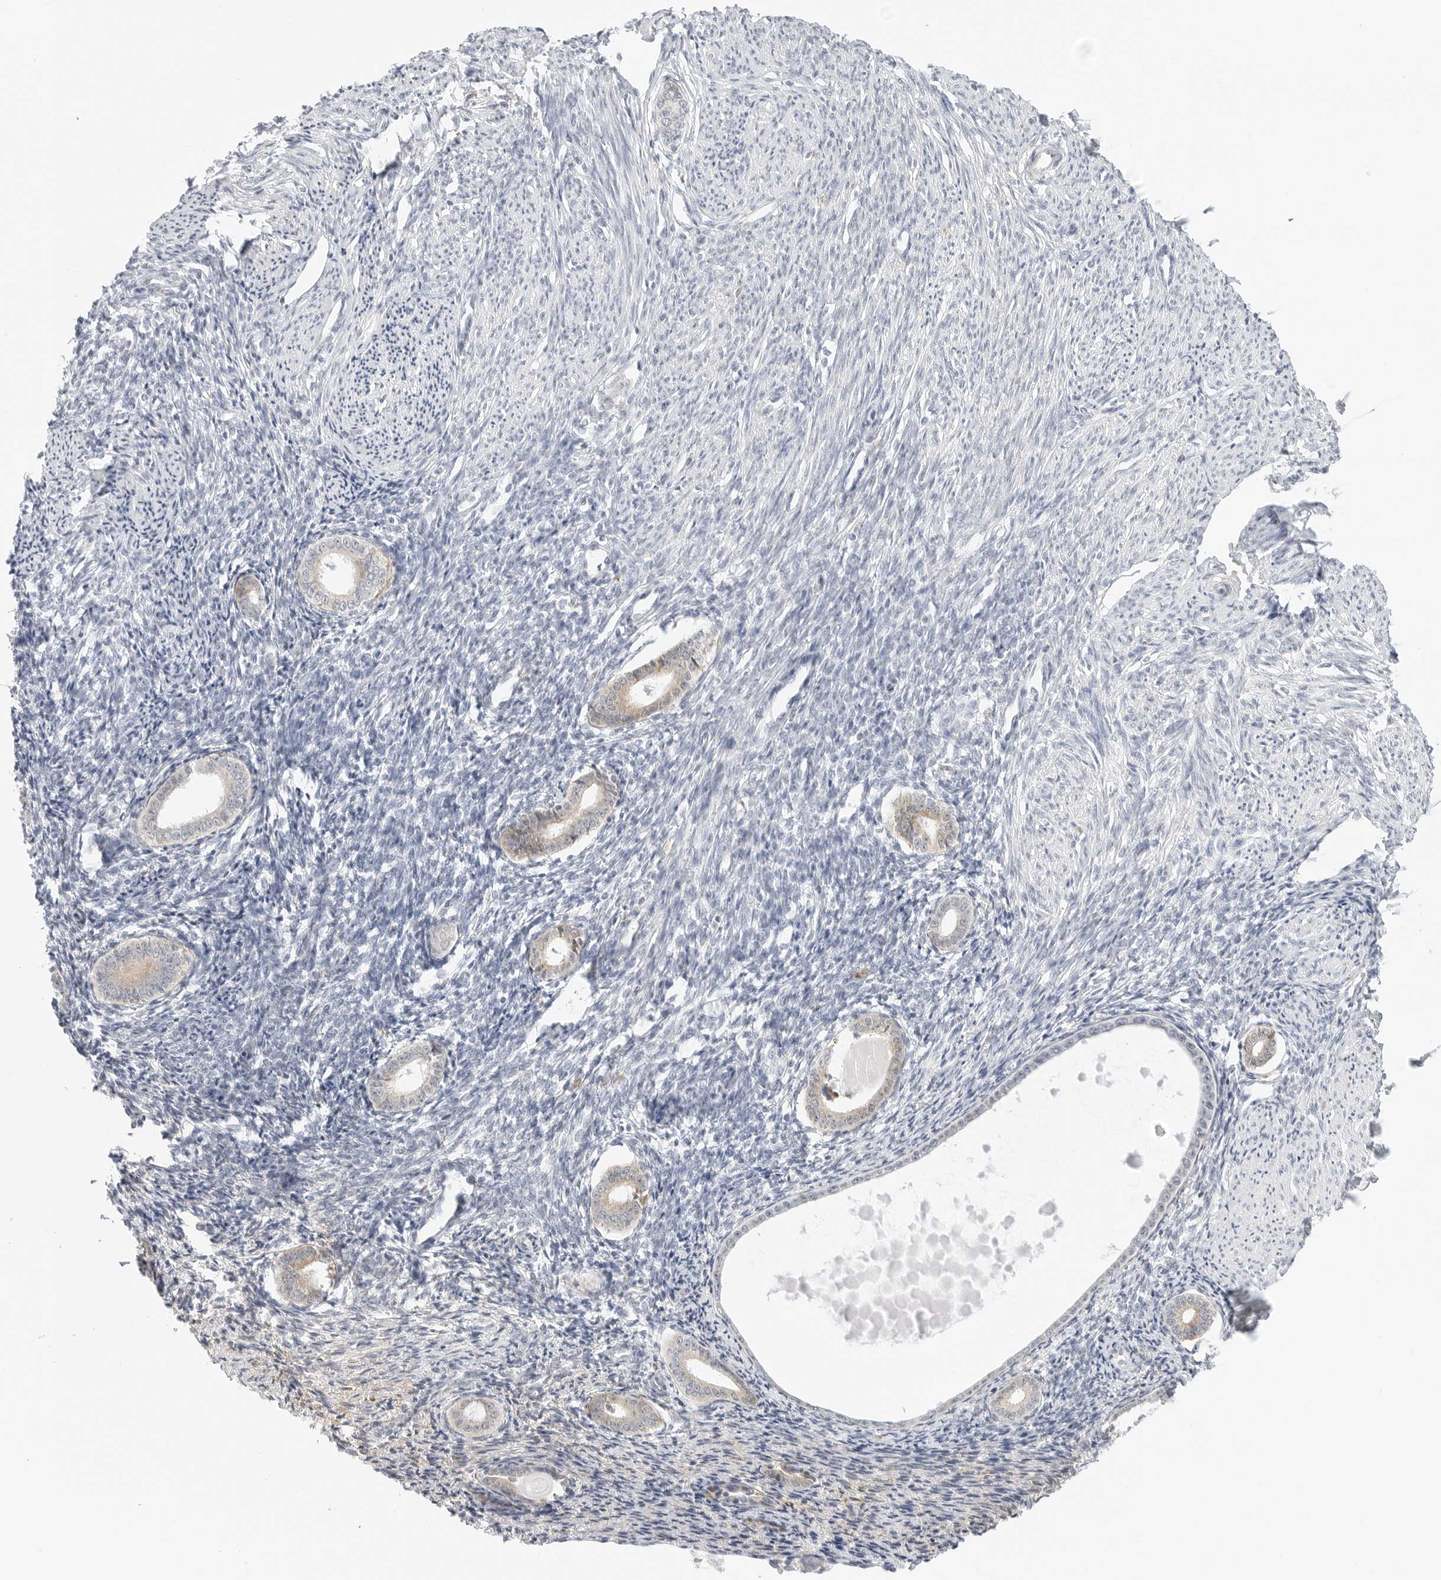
{"staining": {"intensity": "weak", "quantity": "25%-75%", "location": "cytoplasmic/membranous"}, "tissue": "endometrium", "cell_type": "Cells in endometrial stroma", "image_type": "normal", "snomed": [{"axis": "morphology", "description": "Normal tissue, NOS"}, {"axis": "topography", "description": "Endometrium"}], "caption": "Immunohistochemistry (IHC) micrograph of benign endometrium stained for a protein (brown), which exhibits low levels of weak cytoplasmic/membranous expression in approximately 25%-75% of cells in endometrial stroma.", "gene": "THEM4", "patient": {"sex": "female", "age": 56}}